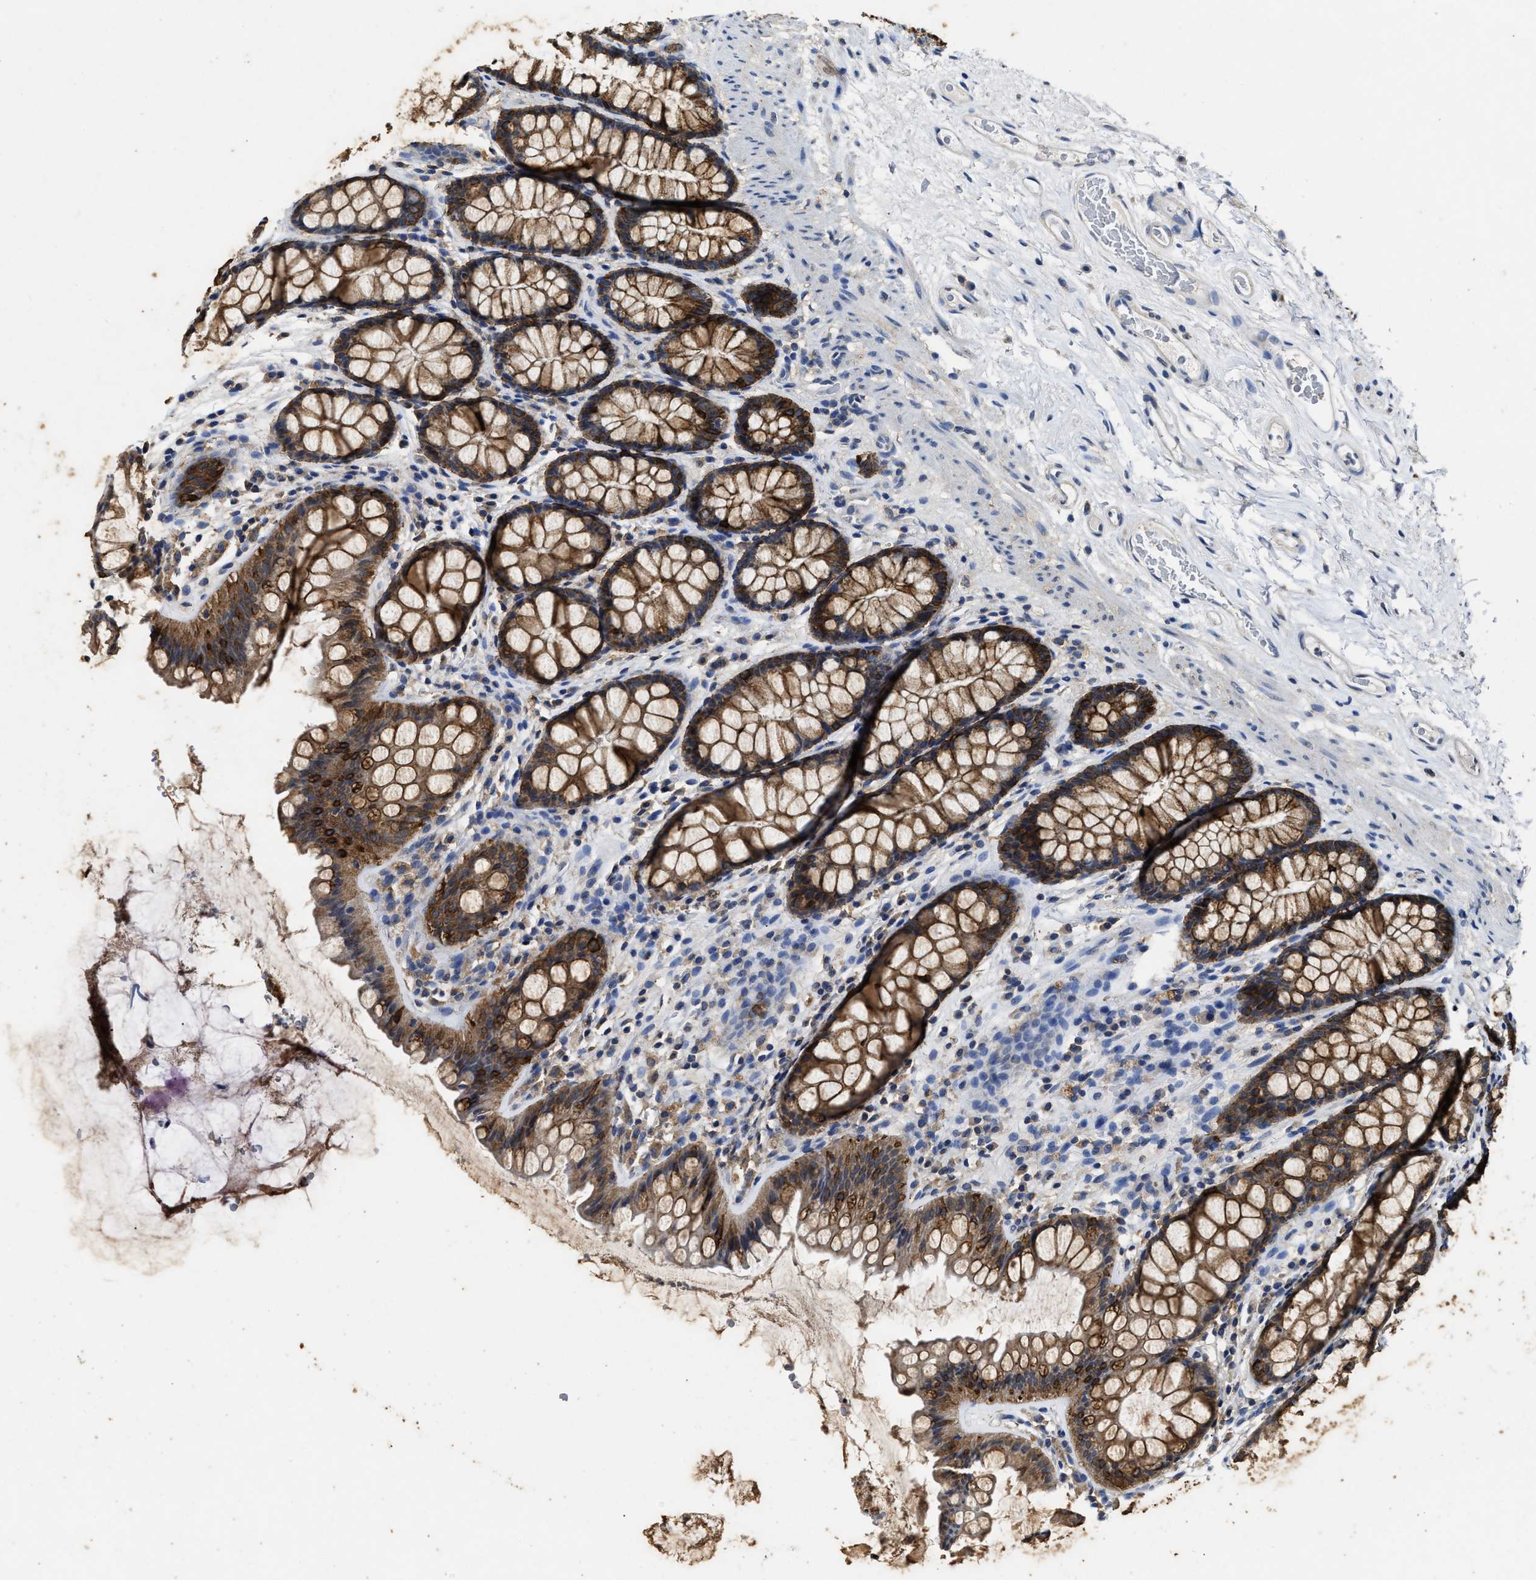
{"staining": {"intensity": "negative", "quantity": "none", "location": "none"}, "tissue": "colon", "cell_type": "Endothelial cells", "image_type": "normal", "snomed": [{"axis": "morphology", "description": "Normal tissue, NOS"}, {"axis": "topography", "description": "Colon"}], "caption": "The micrograph reveals no significant positivity in endothelial cells of colon.", "gene": "CTNNA1", "patient": {"sex": "female", "age": 55}}